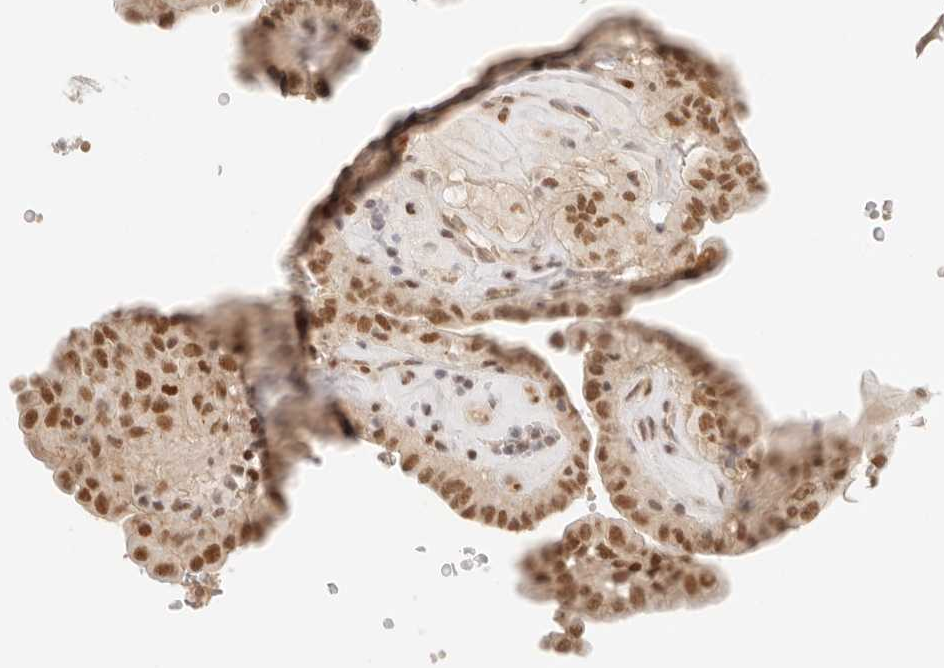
{"staining": {"intensity": "moderate", "quantity": ">75%", "location": "nuclear"}, "tissue": "thyroid cancer", "cell_type": "Tumor cells", "image_type": "cancer", "snomed": [{"axis": "morphology", "description": "Papillary adenocarcinoma, NOS"}, {"axis": "topography", "description": "Thyroid gland"}], "caption": "This histopathology image reveals IHC staining of thyroid cancer (papillary adenocarcinoma), with medium moderate nuclear expression in about >75% of tumor cells.", "gene": "HOXC5", "patient": {"sex": "male", "age": 77}}